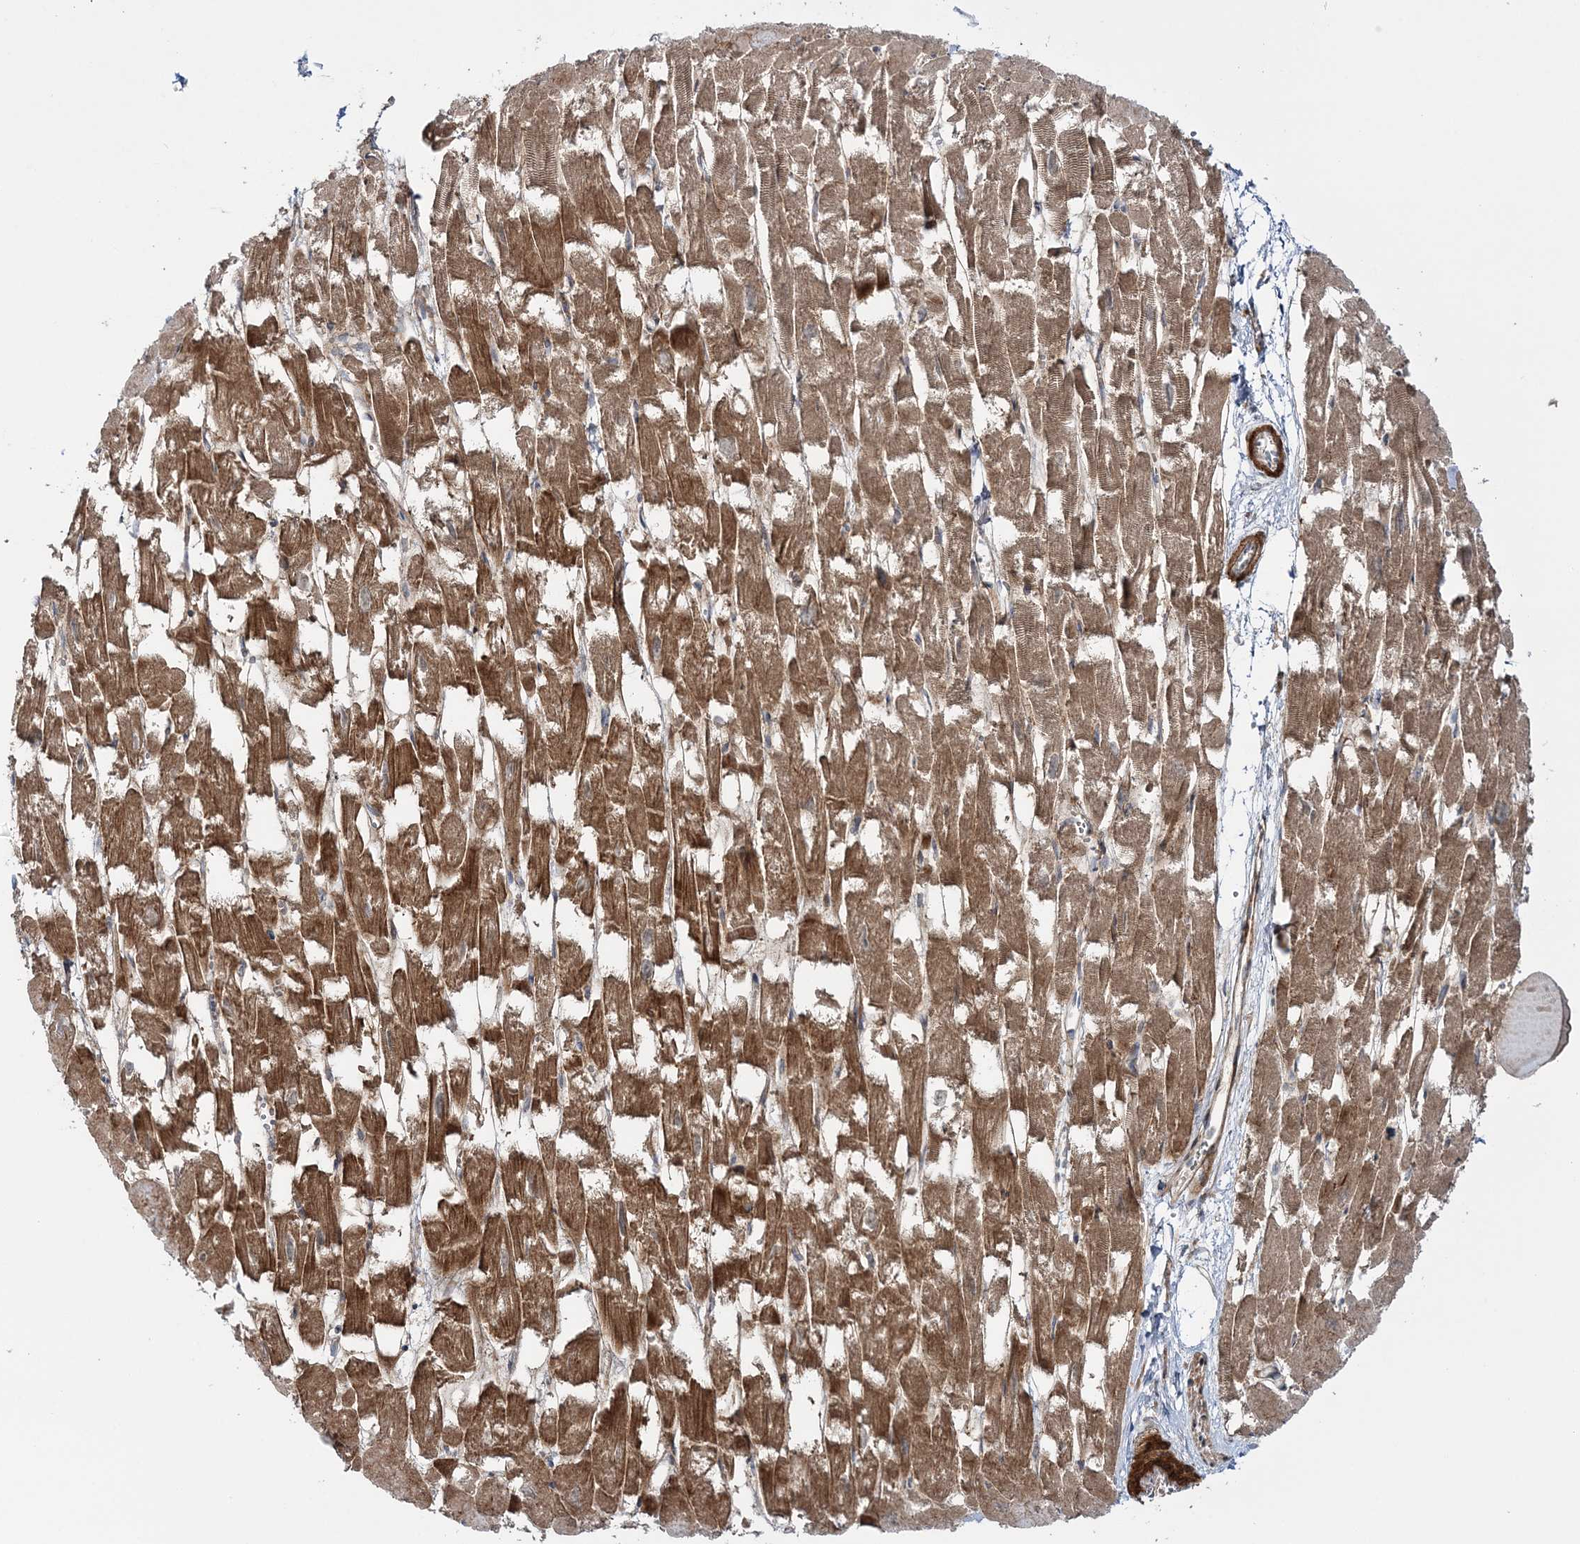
{"staining": {"intensity": "moderate", "quantity": ">75%", "location": "cytoplasmic/membranous"}, "tissue": "heart muscle", "cell_type": "Cardiomyocytes", "image_type": "normal", "snomed": [{"axis": "morphology", "description": "Normal tissue, NOS"}, {"axis": "topography", "description": "Heart"}], "caption": "An immunohistochemistry (IHC) histopathology image of benign tissue is shown. Protein staining in brown shows moderate cytoplasmic/membranous positivity in heart muscle within cardiomyocytes. (IHC, brightfield microscopy, high magnification).", "gene": "MOCS2", "patient": {"sex": "male", "age": 54}}